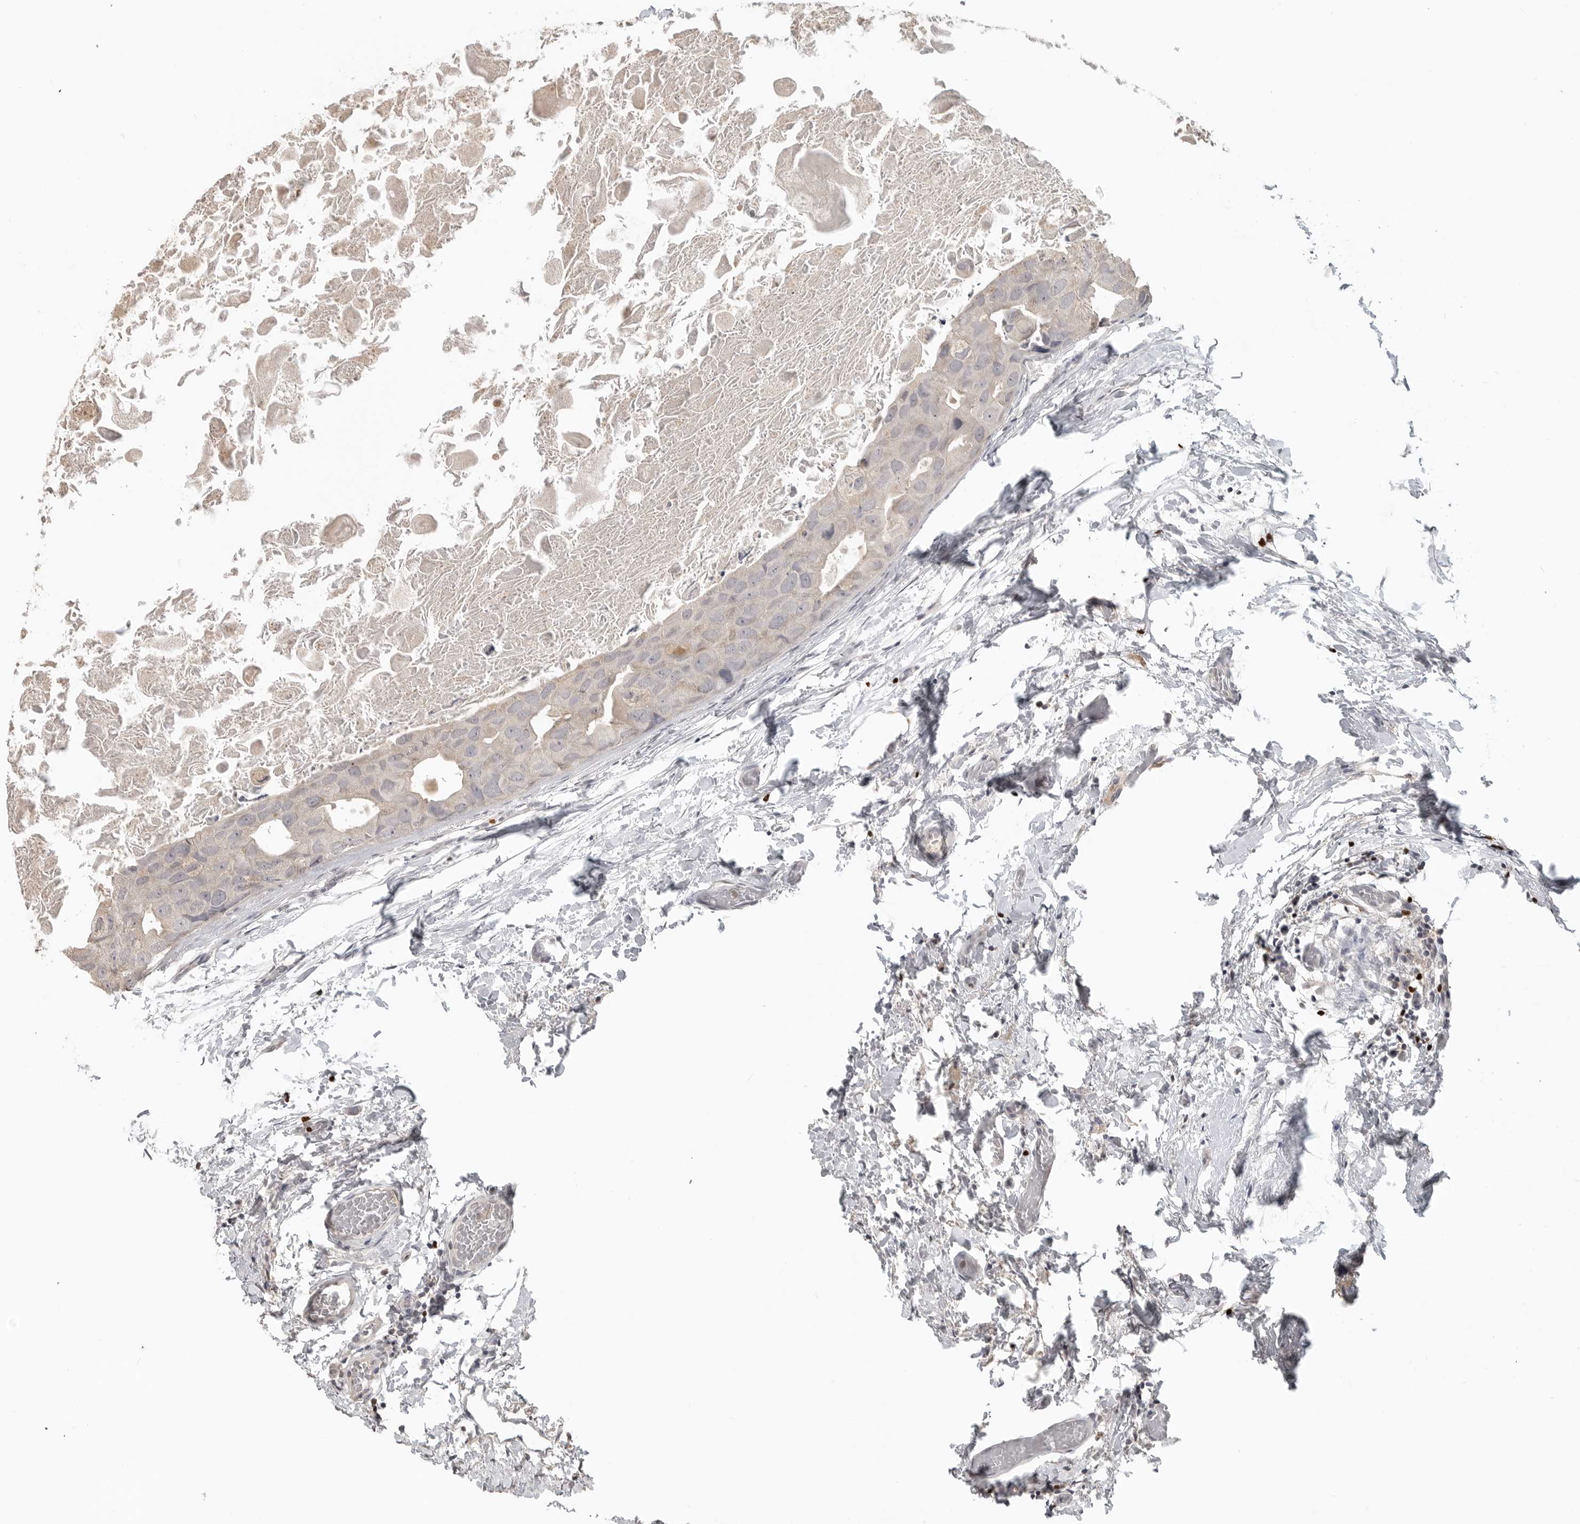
{"staining": {"intensity": "negative", "quantity": "none", "location": "none"}, "tissue": "breast cancer", "cell_type": "Tumor cells", "image_type": "cancer", "snomed": [{"axis": "morphology", "description": "Duct carcinoma"}, {"axis": "topography", "description": "Breast"}], "caption": "A histopathology image of breast cancer (intraductal carcinoma) stained for a protein demonstrates no brown staining in tumor cells.", "gene": "FOXP3", "patient": {"sex": "female", "age": 62}}